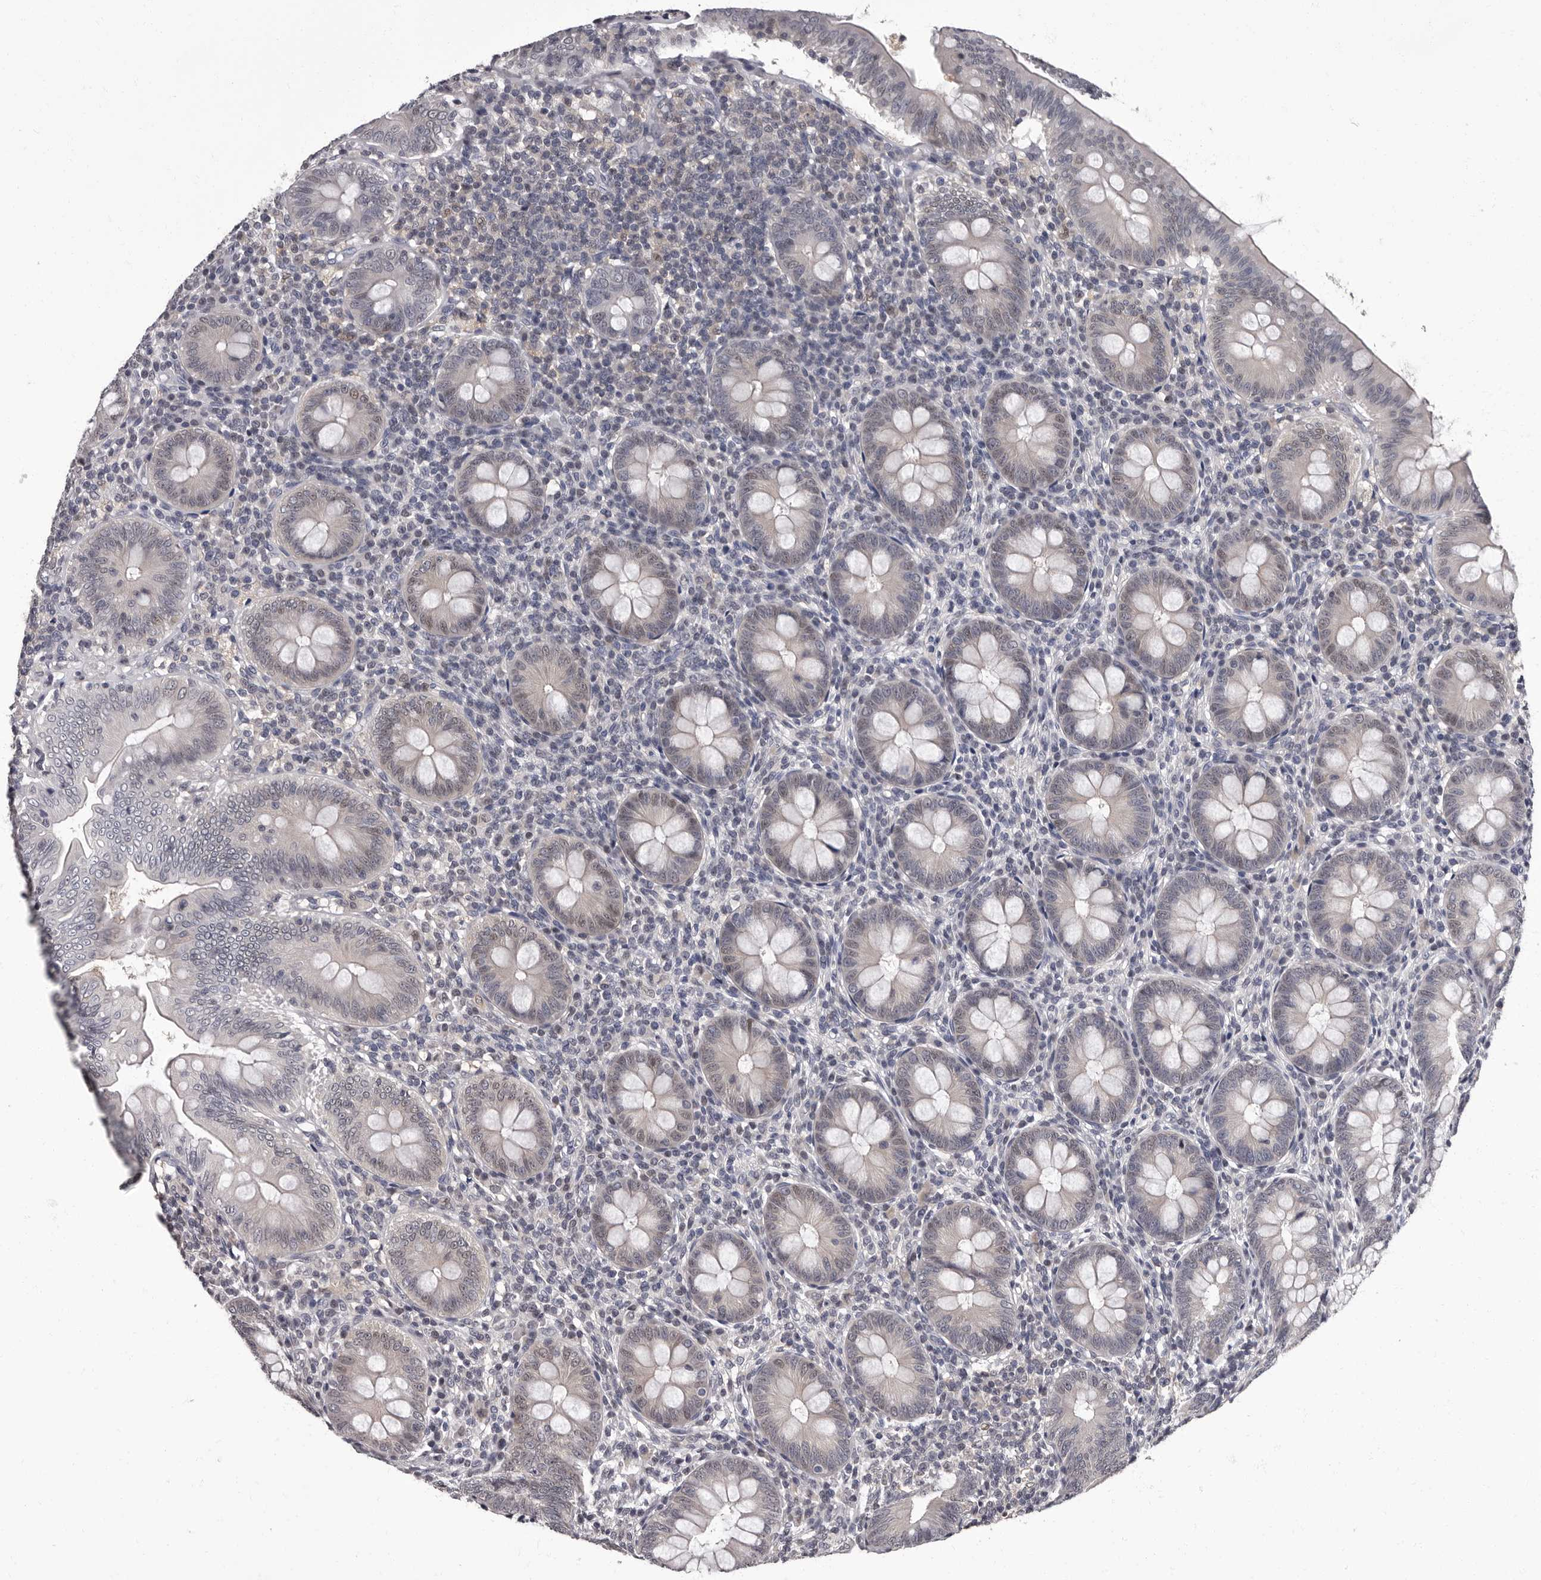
{"staining": {"intensity": "weak", "quantity": "25%-75%", "location": "nuclear"}, "tissue": "appendix", "cell_type": "Glandular cells", "image_type": "normal", "snomed": [{"axis": "morphology", "description": "Normal tissue, NOS"}, {"axis": "topography", "description": "Appendix"}], "caption": "Immunohistochemical staining of unremarkable appendix demonstrates 25%-75% levels of weak nuclear protein expression in about 25%-75% of glandular cells. (Stains: DAB (3,3'-diaminobenzidine) in brown, nuclei in blue, Microscopy: brightfield microscopy at high magnification).", "gene": "C1orf50", "patient": {"sex": "male", "age": 14}}